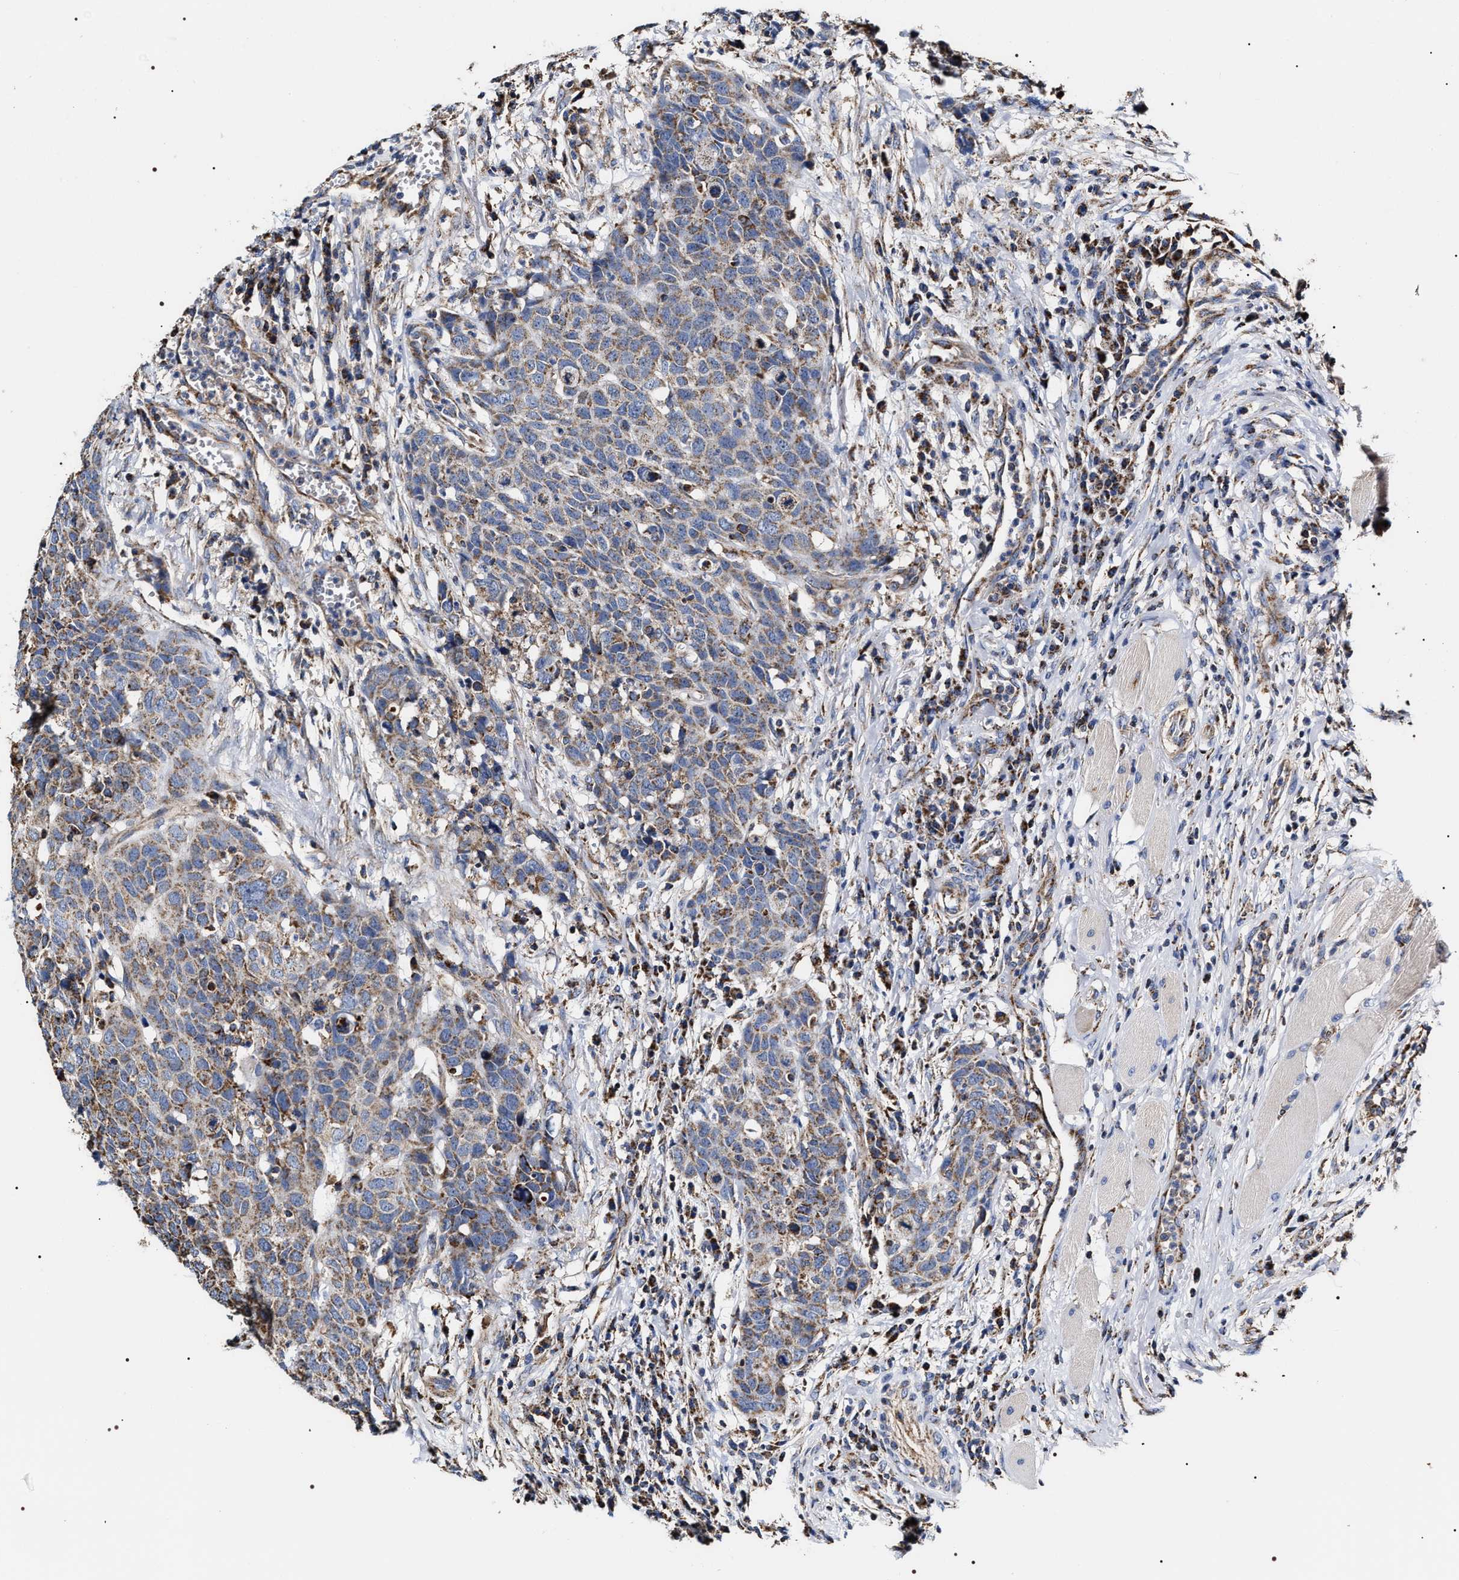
{"staining": {"intensity": "moderate", "quantity": "25%-75%", "location": "cytoplasmic/membranous"}, "tissue": "head and neck cancer", "cell_type": "Tumor cells", "image_type": "cancer", "snomed": [{"axis": "morphology", "description": "Squamous cell carcinoma, NOS"}, {"axis": "topography", "description": "Head-Neck"}], "caption": "A high-resolution micrograph shows immunohistochemistry (IHC) staining of head and neck cancer, which reveals moderate cytoplasmic/membranous expression in approximately 25%-75% of tumor cells.", "gene": "COG5", "patient": {"sex": "male", "age": 66}}